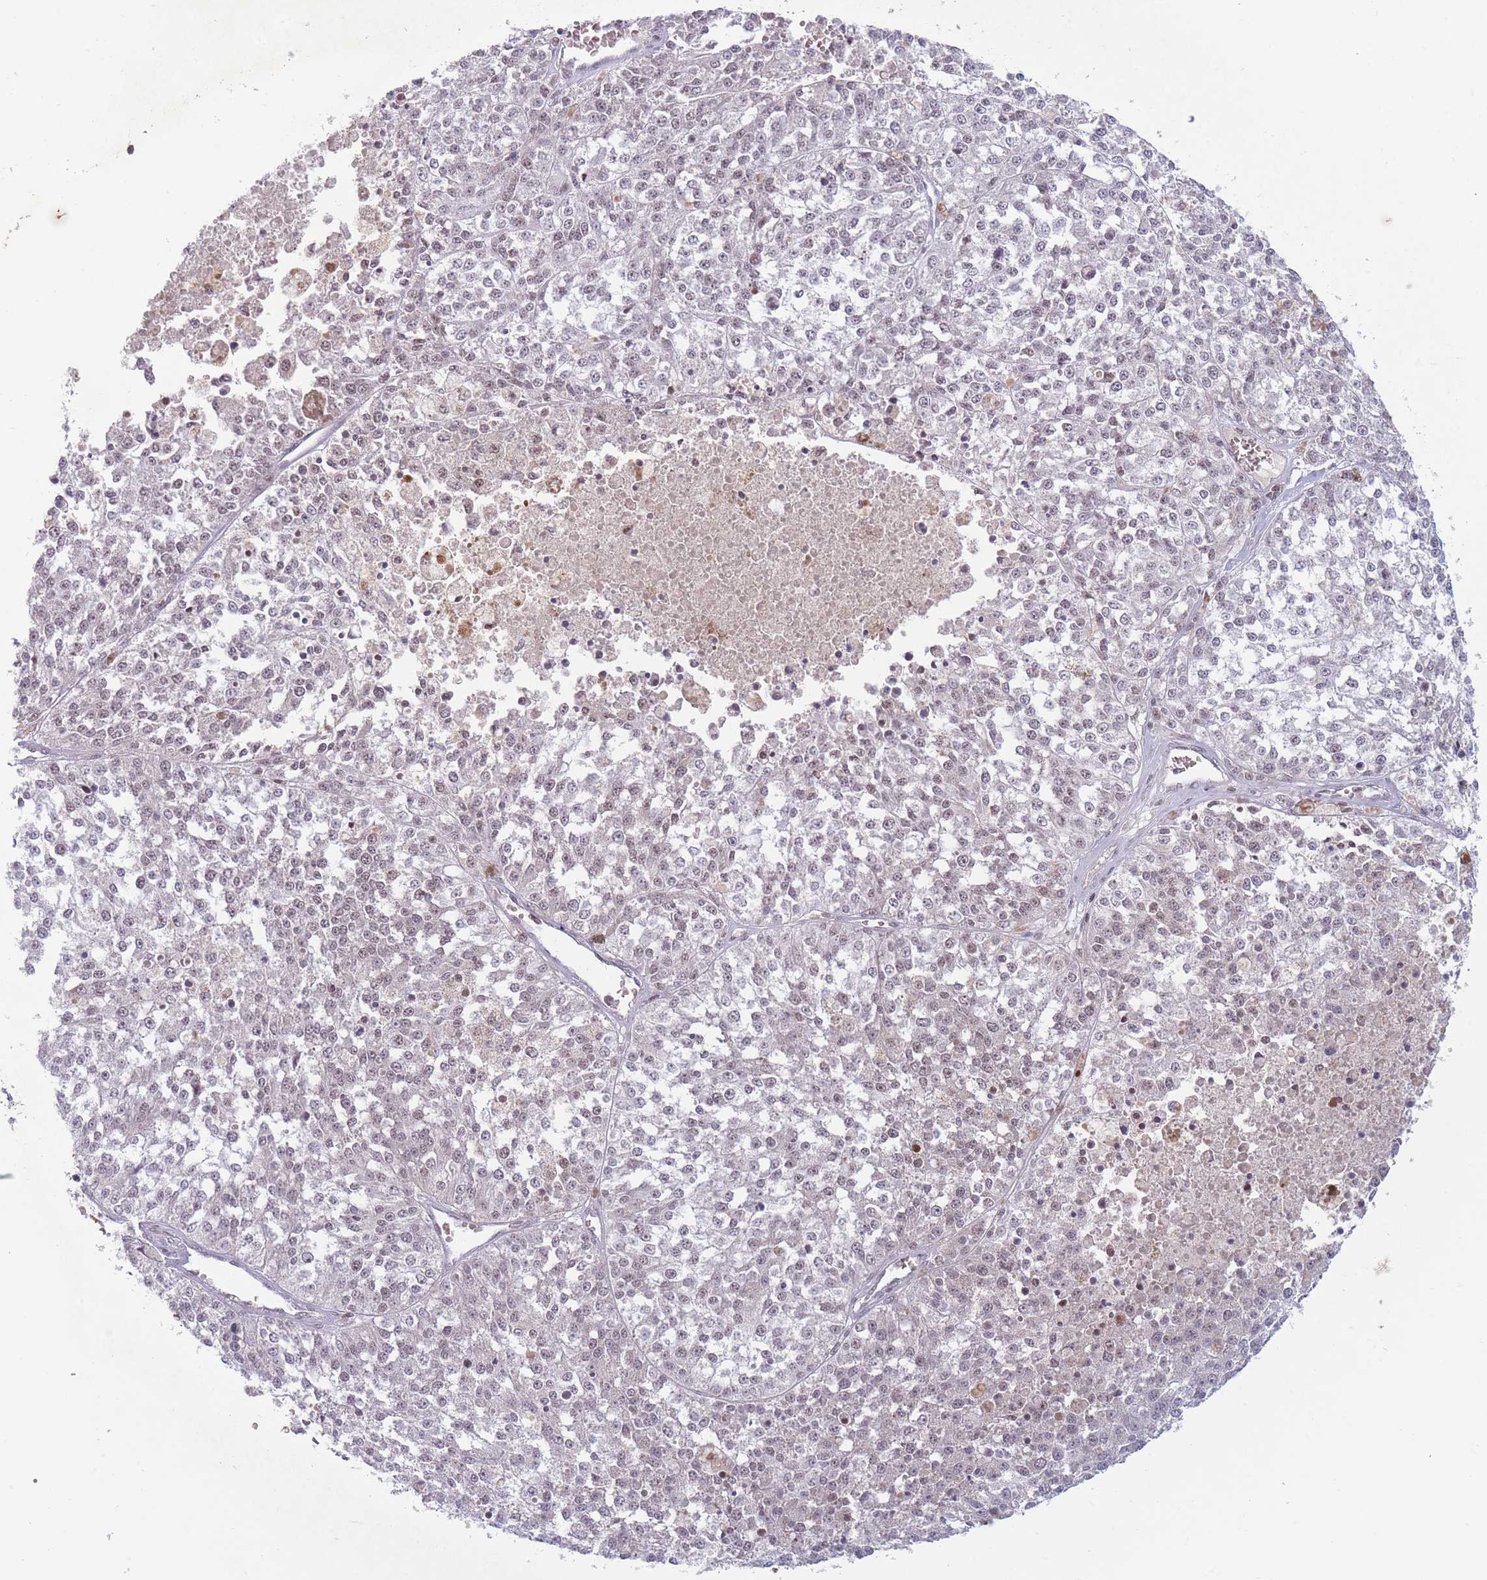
{"staining": {"intensity": "weak", "quantity": "<25%", "location": "nuclear"}, "tissue": "melanoma", "cell_type": "Tumor cells", "image_type": "cancer", "snomed": [{"axis": "morphology", "description": "Malignant melanoma, NOS"}, {"axis": "topography", "description": "Skin"}], "caption": "The histopathology image exhibits no significant expression in tumor cells of malignant melanoma. The staining was performed using DAB (3,3'-diaminobenzidine) to visualize the protein expression in brown, while the nuclei were stained in blue with hematoxylin (Magnification: 20x).", "gene": "ARID3B", "patient": {"sex": "female", "age": 64}}